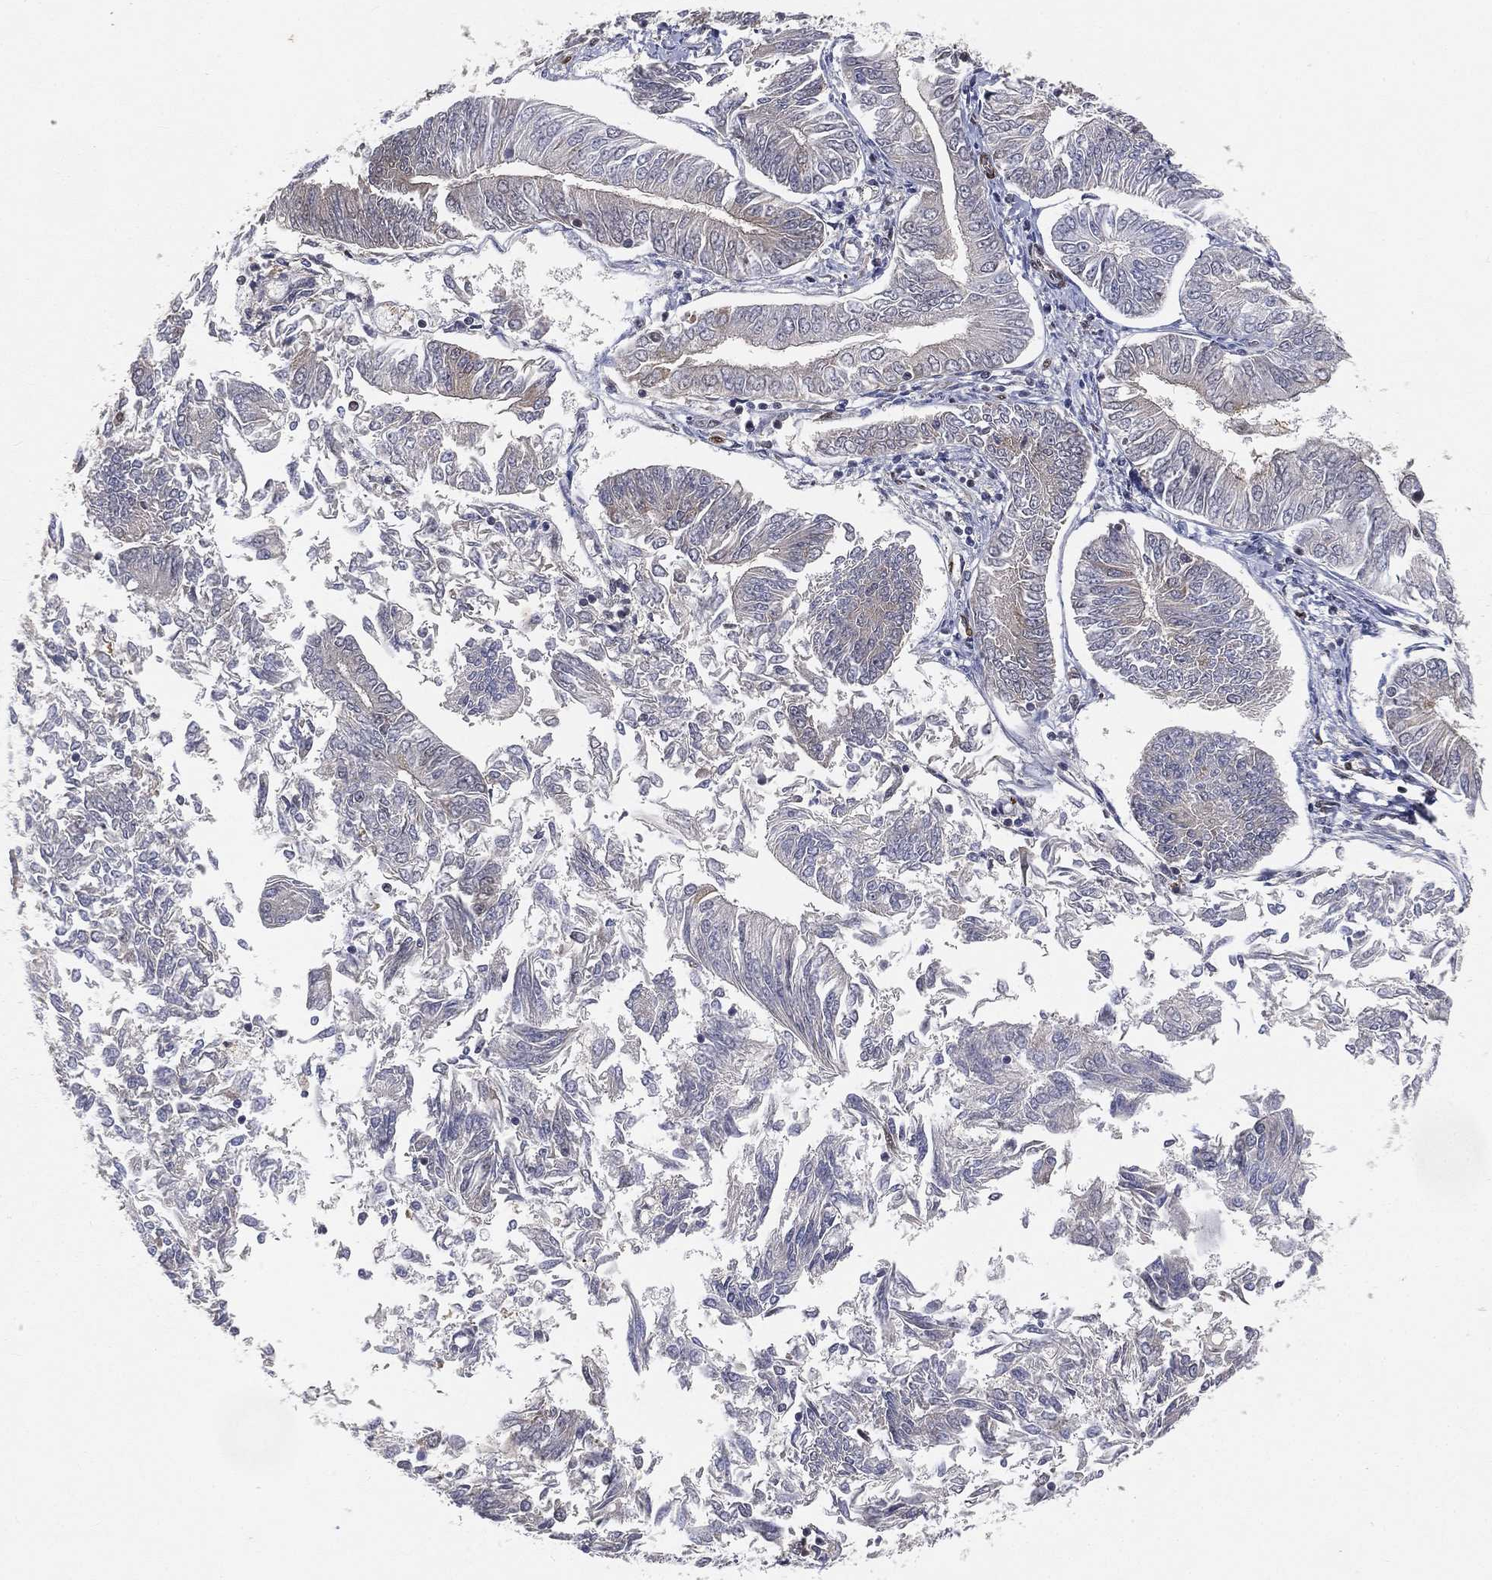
{"staining": {"intensity": "negative", "quantity": "none", "location": "none"}, "tissue": "endometrial cancer", "cell_type": "Tumor cells", "image_type": "cancer", "snomed": [{"axis": "morphology", "description": "Adenocarcinoma, NOS"}, {"axis": "topography", "description": "Endometrium"}], "caption": "Tumor cells are negative for protein expression in human adenocarcinoma (endometrial).", "gene": "CRTC3", "patient": {"sex": "female", "age": 58}}